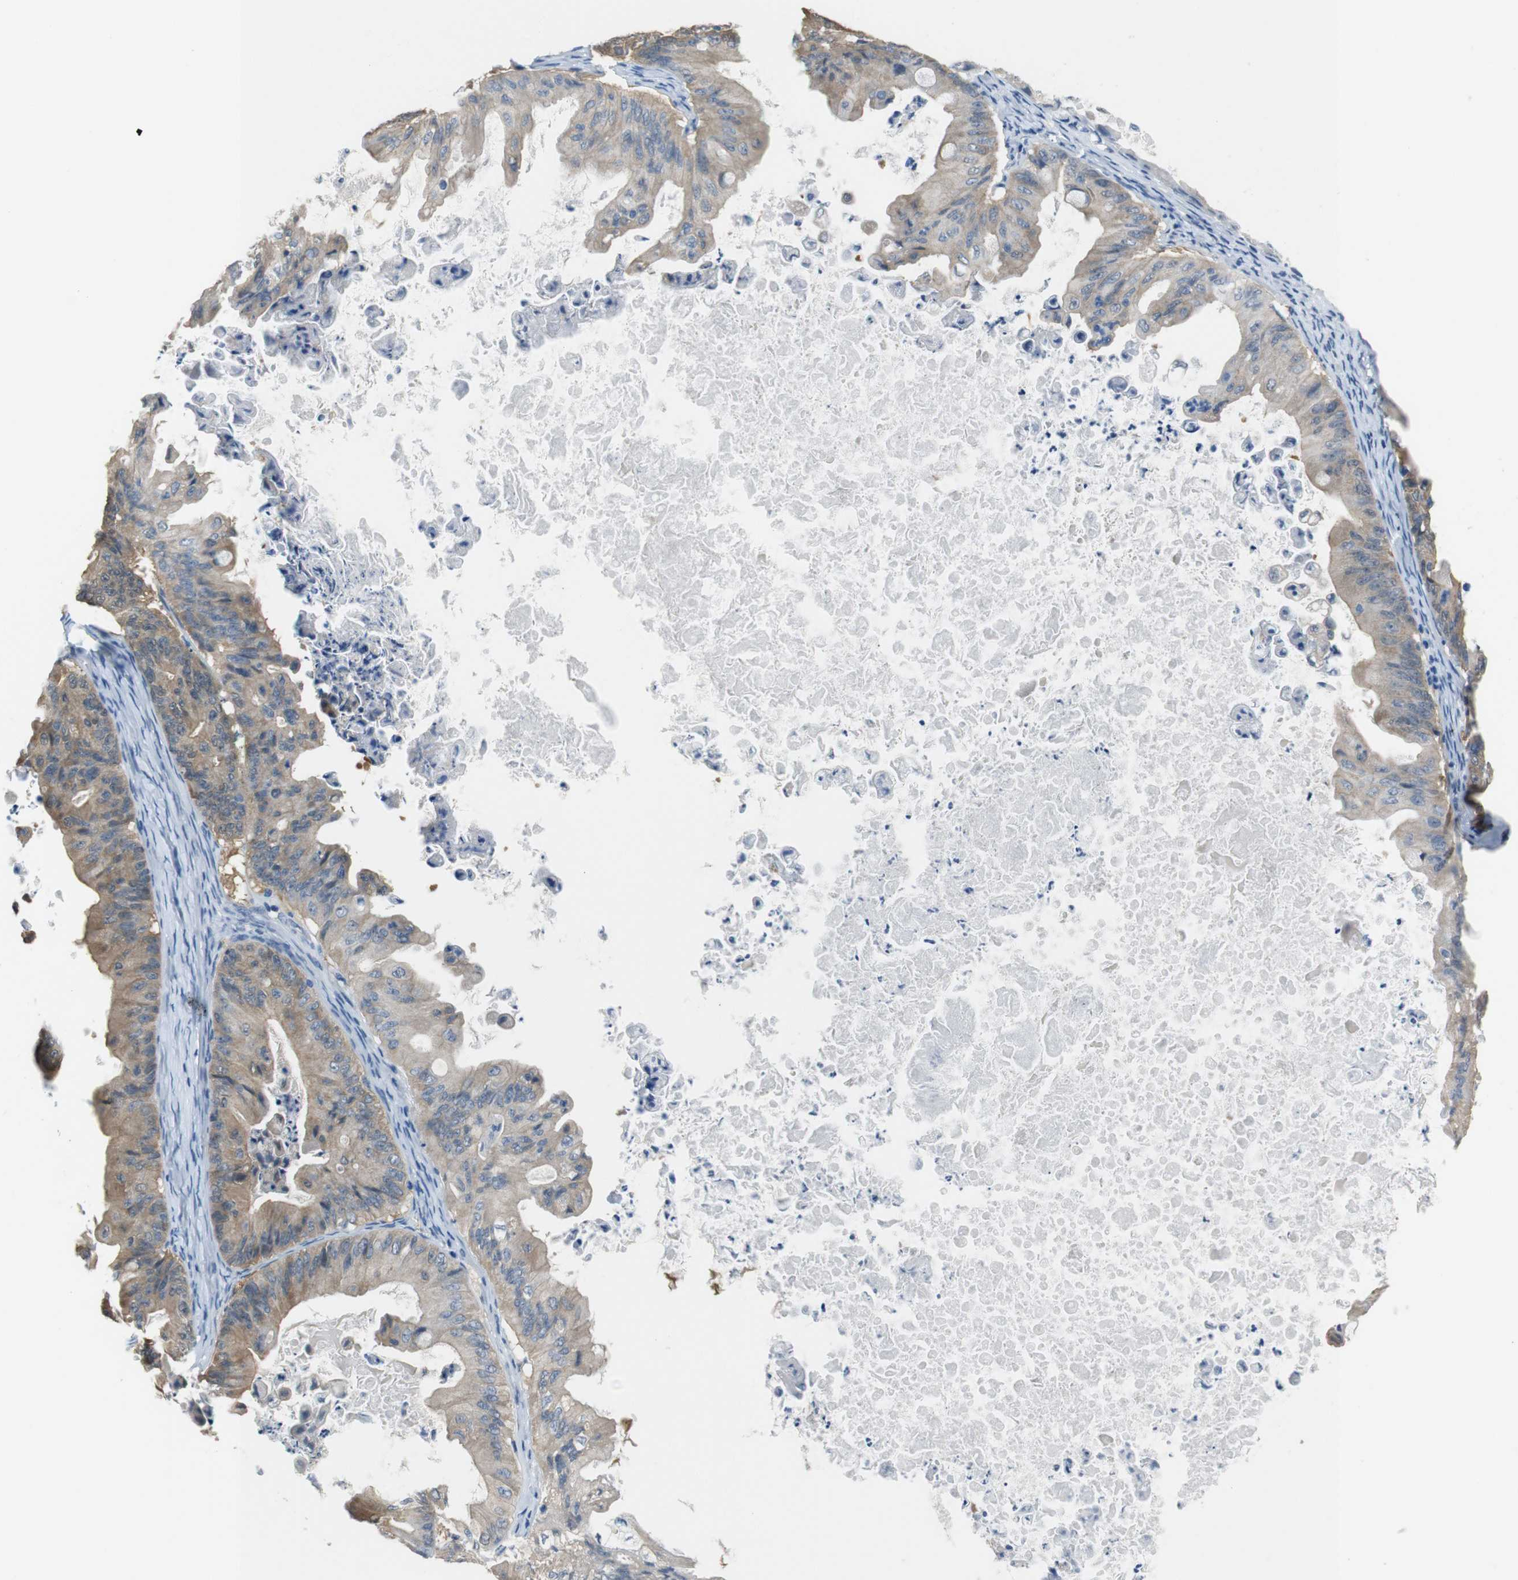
{"staining": {"intensity": "weak", "quantity": ">75%", "location": "cytoplasmic/membranous"}, "tissue": "ovarian cancer", "cell_type": "Tumor cells", "image_type": "cancer", "snomed": [{"axis": "morphology", "description": "Cystadenocarcinoma, mucinous, NOS"}, {"axis": "topography", "description": "Ovary"}], "caption": "This is an image of immunohistochemistry (IHC) staining of ovarian cancer (mucinous cystadenocarcinoma), which shows weak expression in the cytoplasmic/membranous of tumor cells.", "gene": "HRH2", "patient": {"sex": "female", "age": 37}}